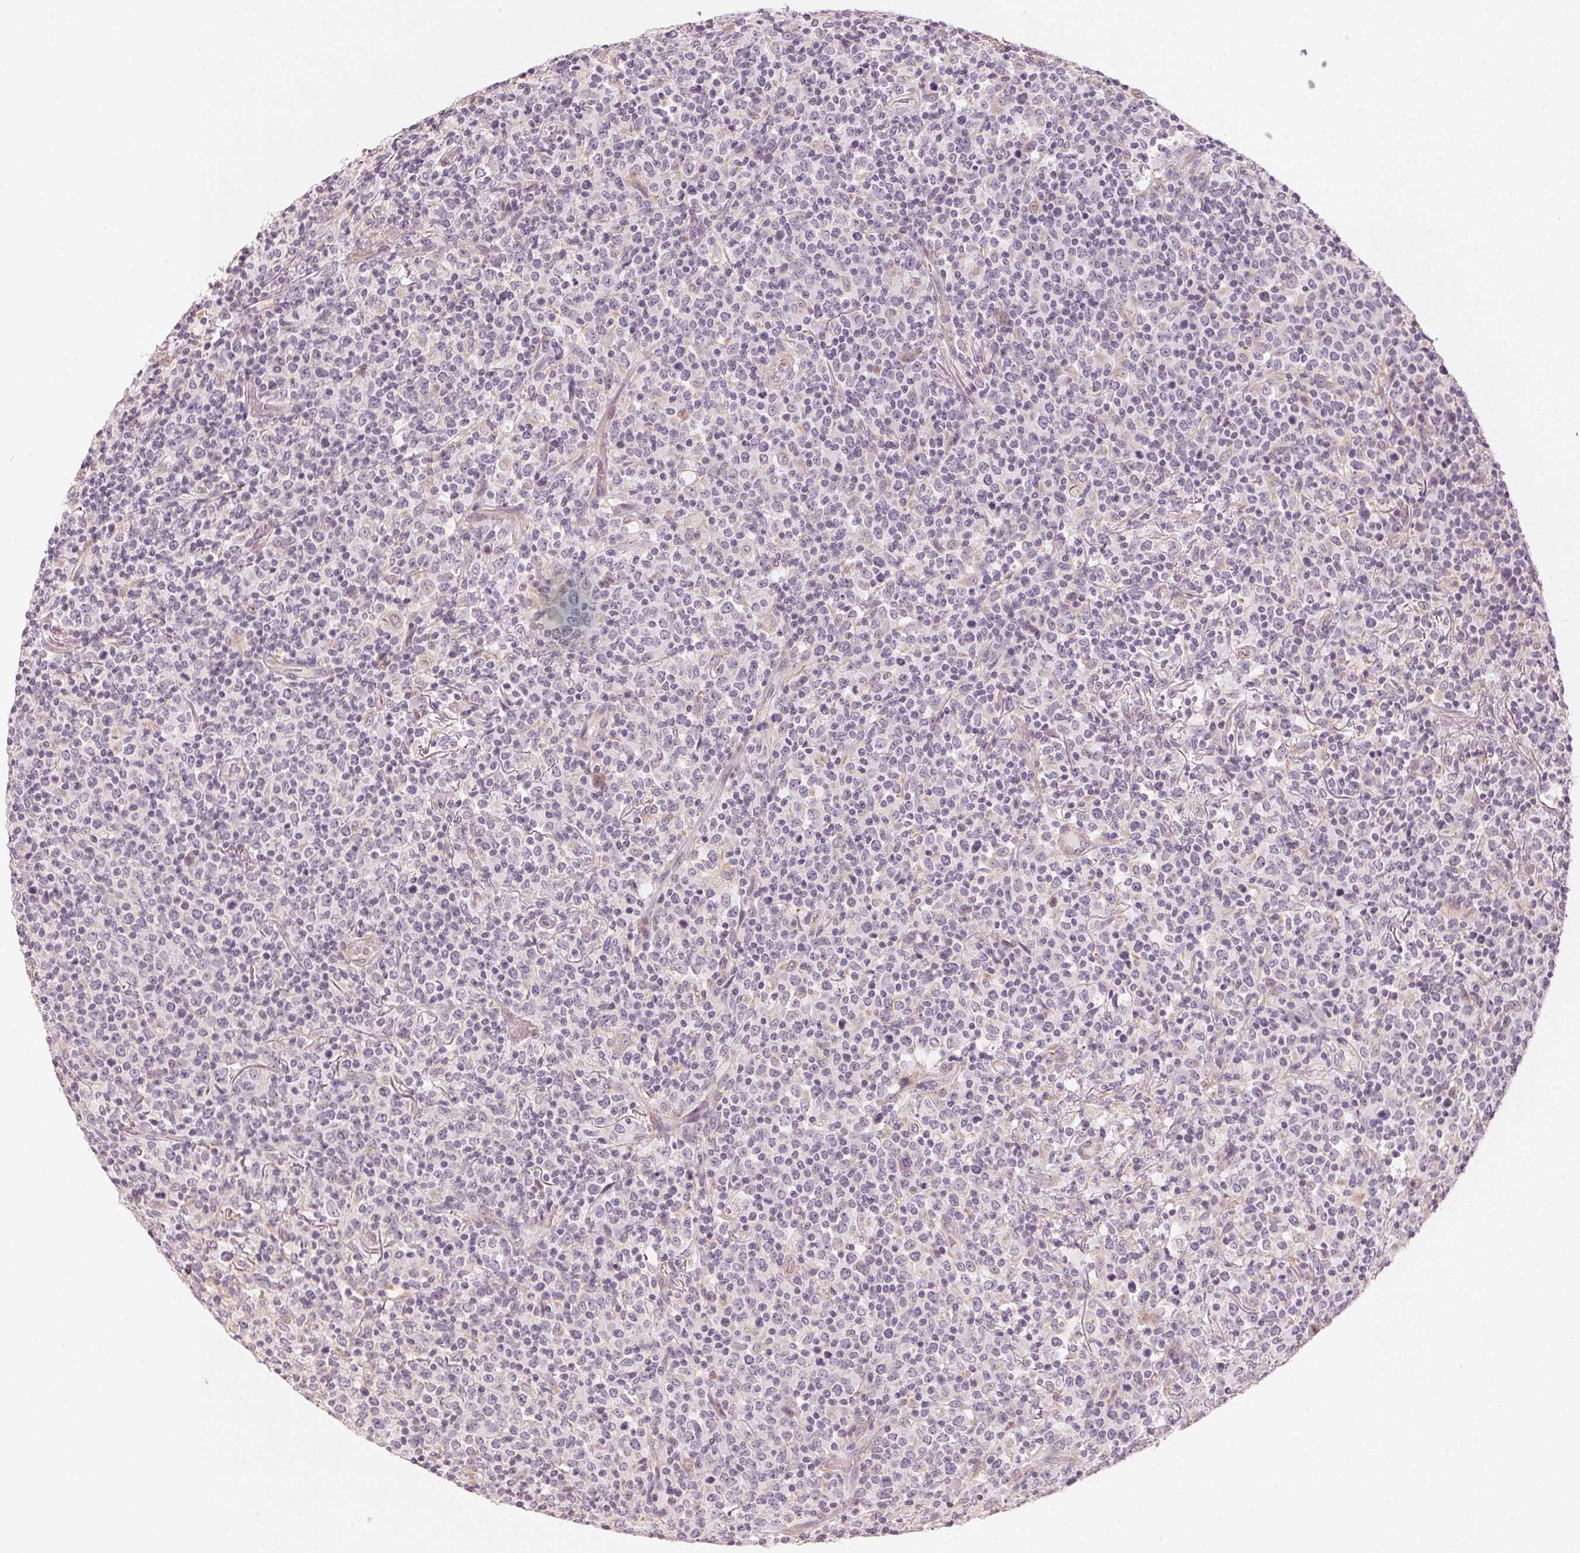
{"staining": {"intensity": "negative", "quantity": "none", "location": "none"}, "tissue": "lymphoma", "cell_type": "Tumor cells", "image_type": "cancer", "snomed": [{"axis": "morphology", "description": "Malignant lymphoma, non-Hodgkin's type, High grade"}, {"axis": "topography", "description": "Lung"}], "caption": "Tumor cells show no significant protein staining in lymphoma.", "gene": "APLP1", "patient": {"sex": "male", "age": 79}}